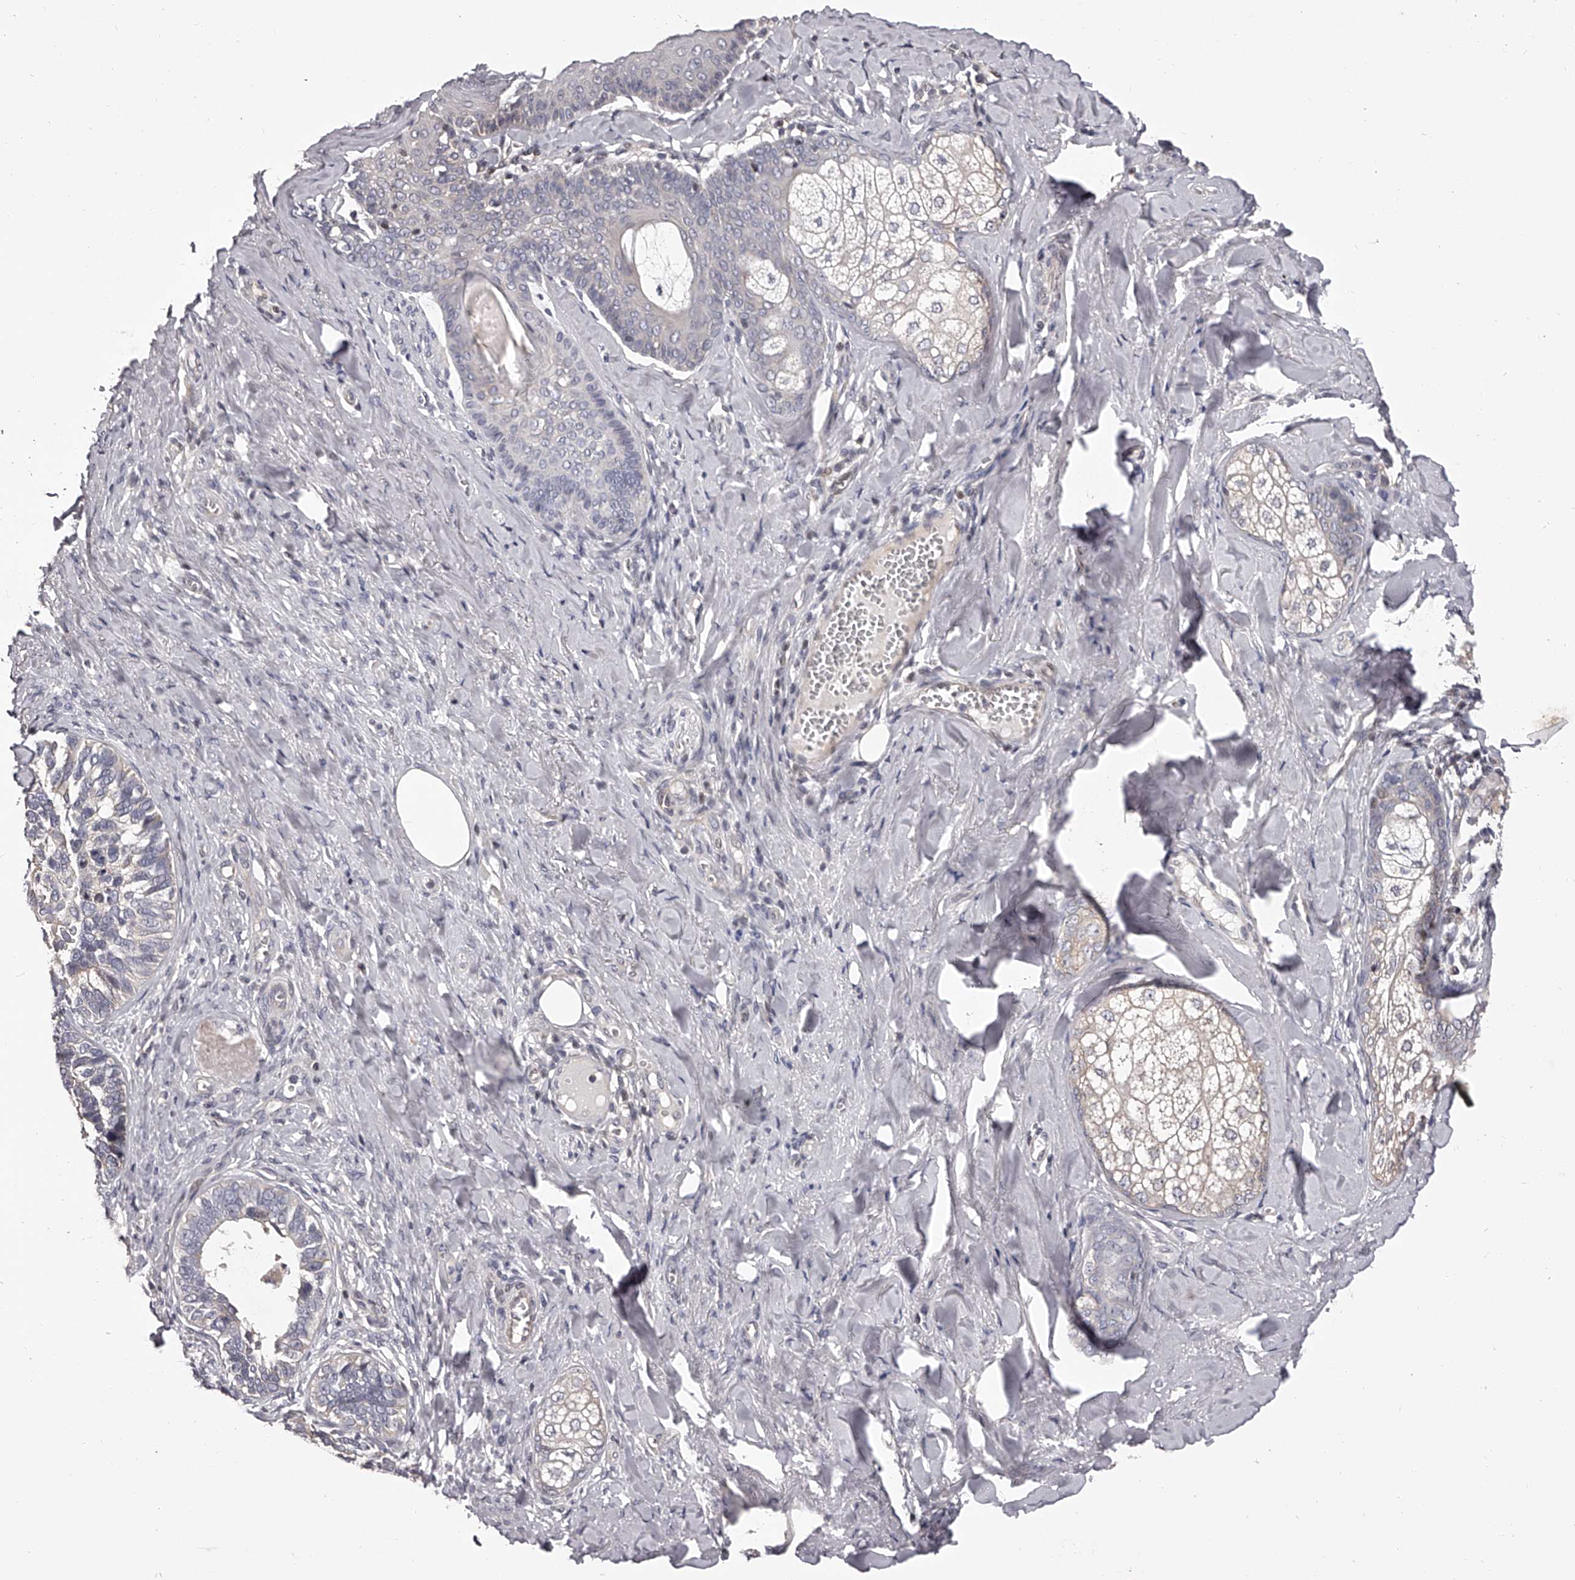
{"staining": {"intensity": "negative", "quantity": "none", "location": "none"}, "tissue": "skin cancer", "cell_type": "Tumor cells", "image_type": "cancer", "snomed": [{"axis": "morphology", "description": "Basal cell carcinoma"}, {"axis": "topography", "description": "Skin"}], "caption": "High power microscopy histopathology image of an immunohistochemistry photomicrograph of skin basal cell carcinoma, revealing no significant staining in tumor cells.", "gene": "PFDN2", "patient": {"sex": "male", "age": 62}}